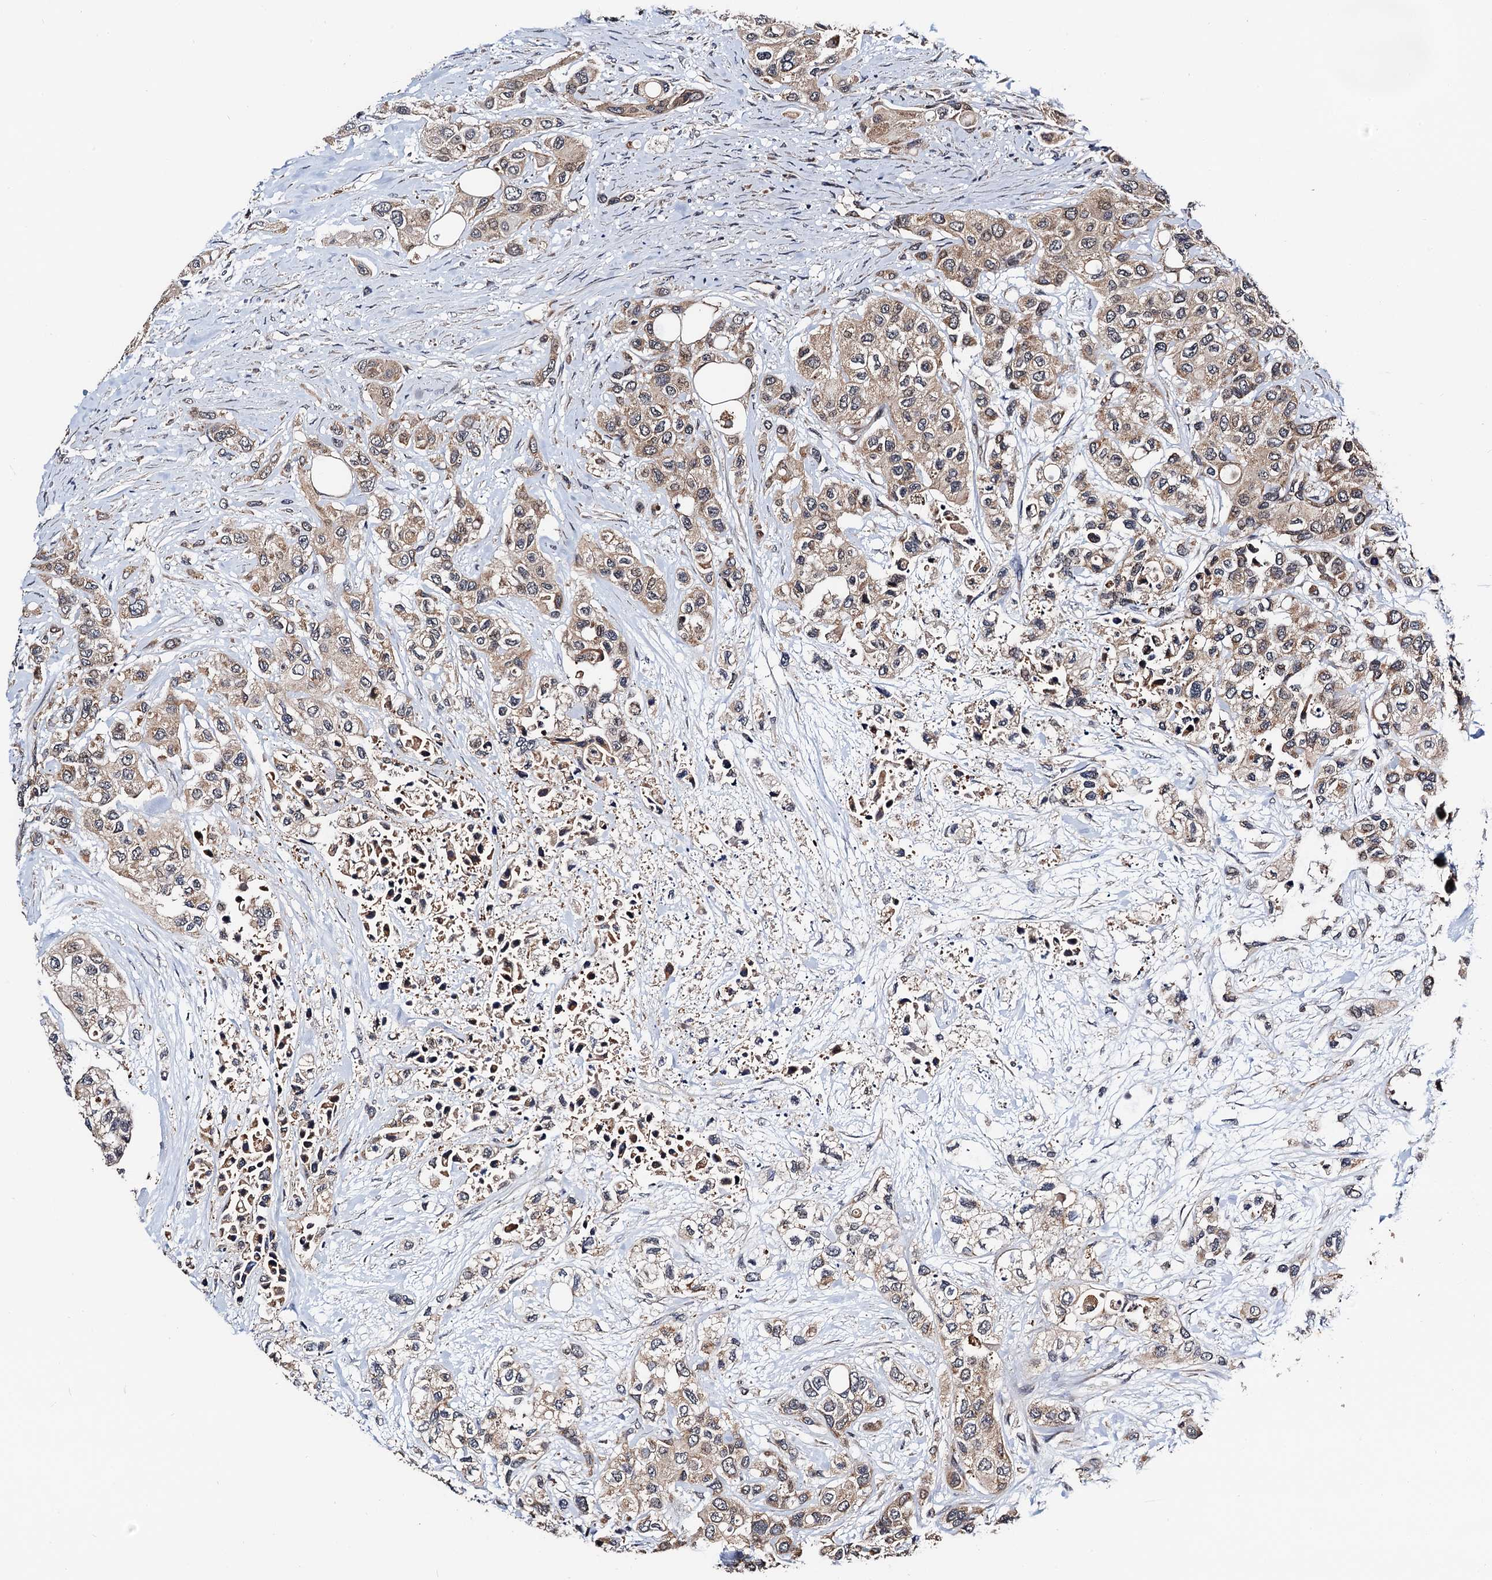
{"staining": {"intensity": "weak", "quantity": ">75%", "location": "cytoplasmic/membranous"}, "tissue": "urothelial cancer", "cell_type": "Tumor cells", "image_type": "cancer", "snomed": [{"axis": "morphology", "description": "Normal tissue, NOS"}, {"axis": "morphology", "description": "Urothelial carcinoma, High grade"}, {"axis": "topography", "description": "Vascular tissue"}, {"axis": "topography", "description": "Urinary bladder"}], "caption": "A brown stain shows weak cytoplasmic/membranous staining of a protein in human urothelial cancer tumor cells. The staining was performed using DAB (3,3'-diaminobenzidine), with brown indicating positive protein expression. Nuclei are stained blue with hematoxylin.", "gene": "NAA16", "patient": {"sex": "female", "age": 56}}